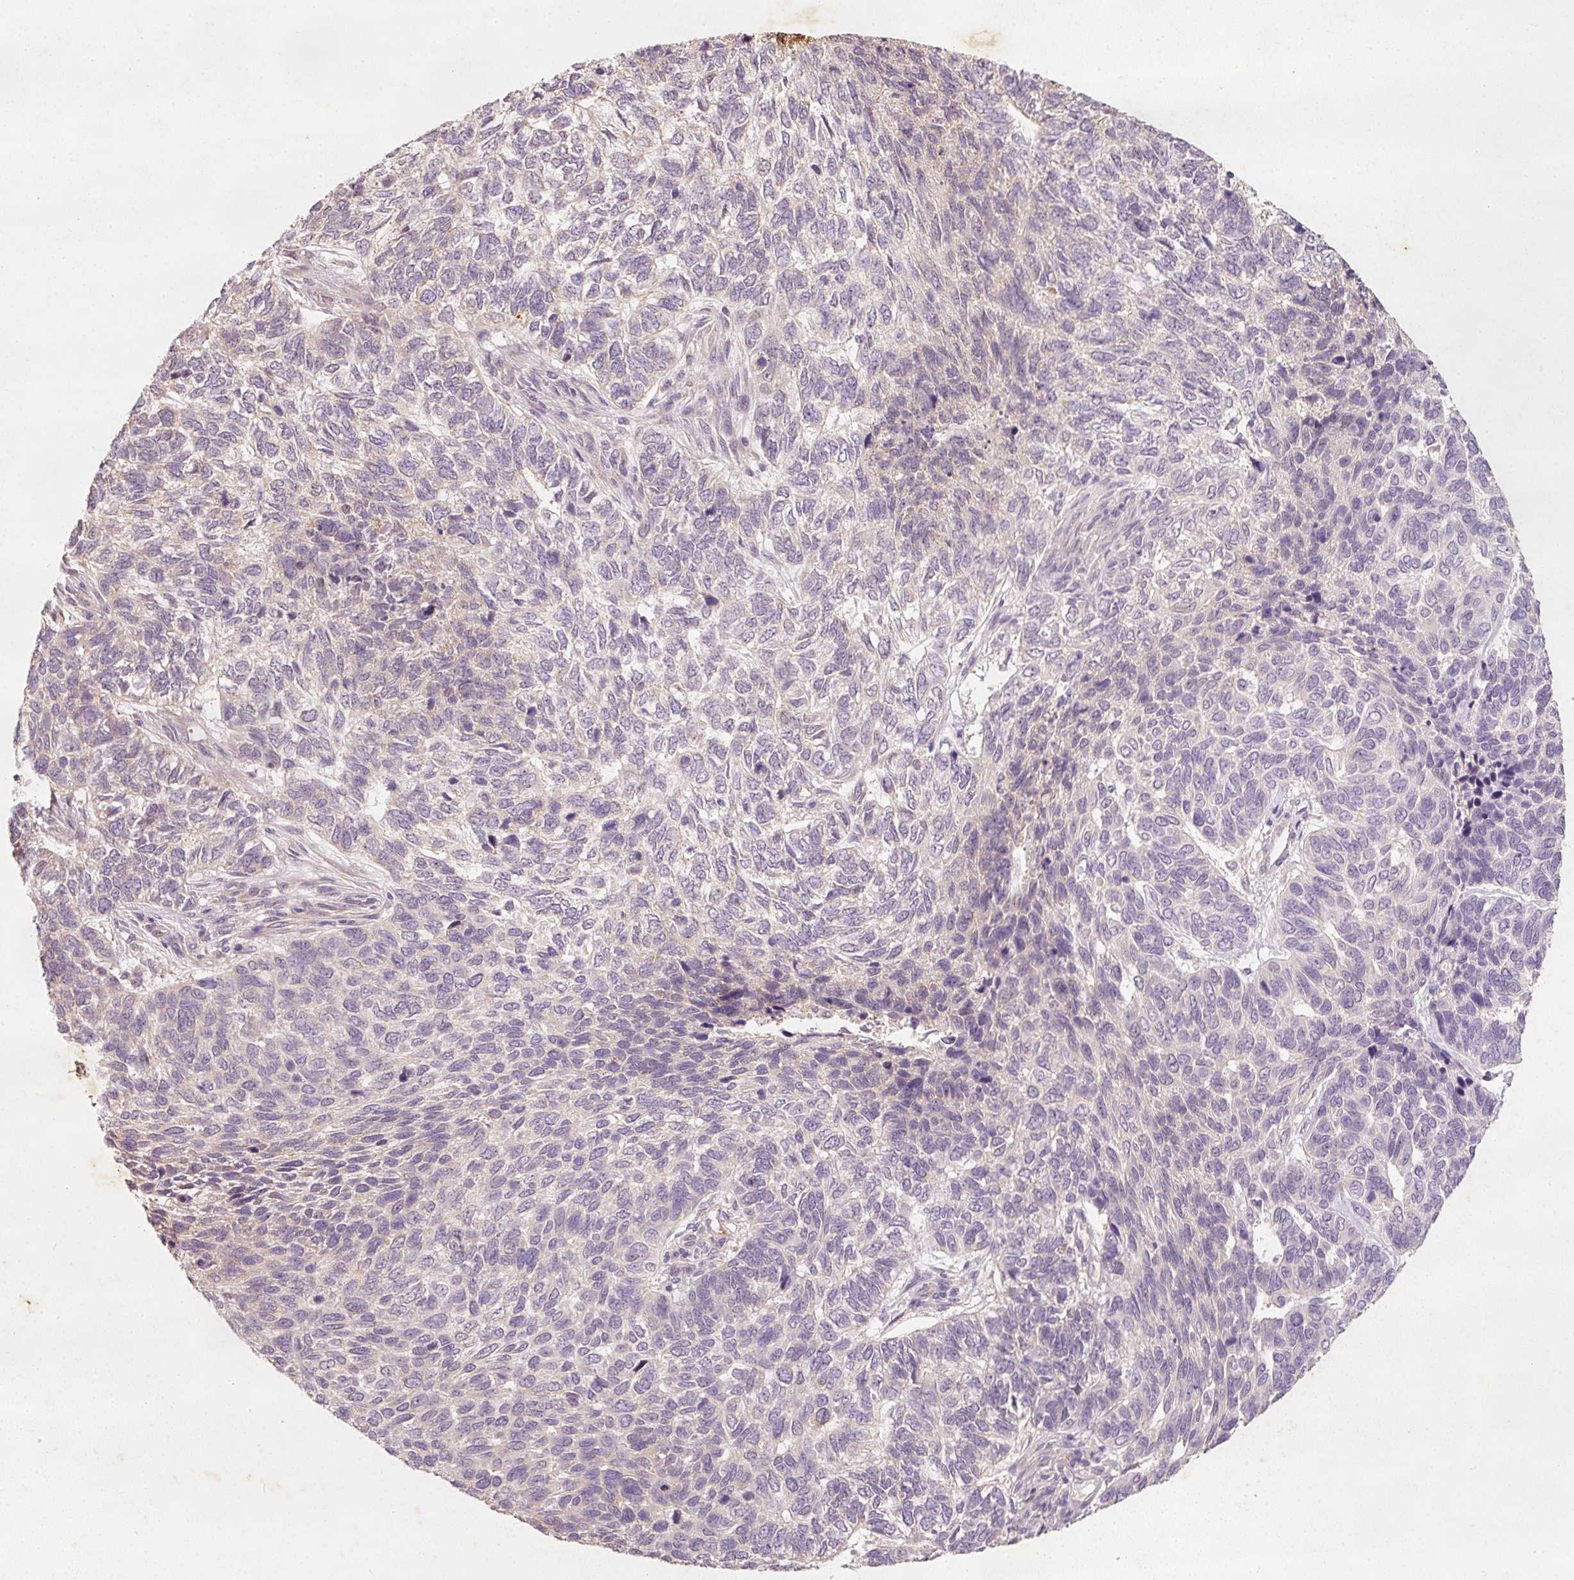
{"staining": {"intensity": "negative", "quantity": "none", "location": "none"}, "tissue": "skin cancer", "cell_type": "Tumor cells", "image_type": "cancer", "snomed": [{"axis": "morphology", "description": "Basal cell carcinoma"}, {"axis": "topography", "description": "Skin"}], "caption": "An immunohistochemistry (IHC) histopathology image of skin cancer is shown. There is no staining in tumor cells of skin cancer.", "gene": "RGL2", "patient": {"sex": "female", "age": 65}}